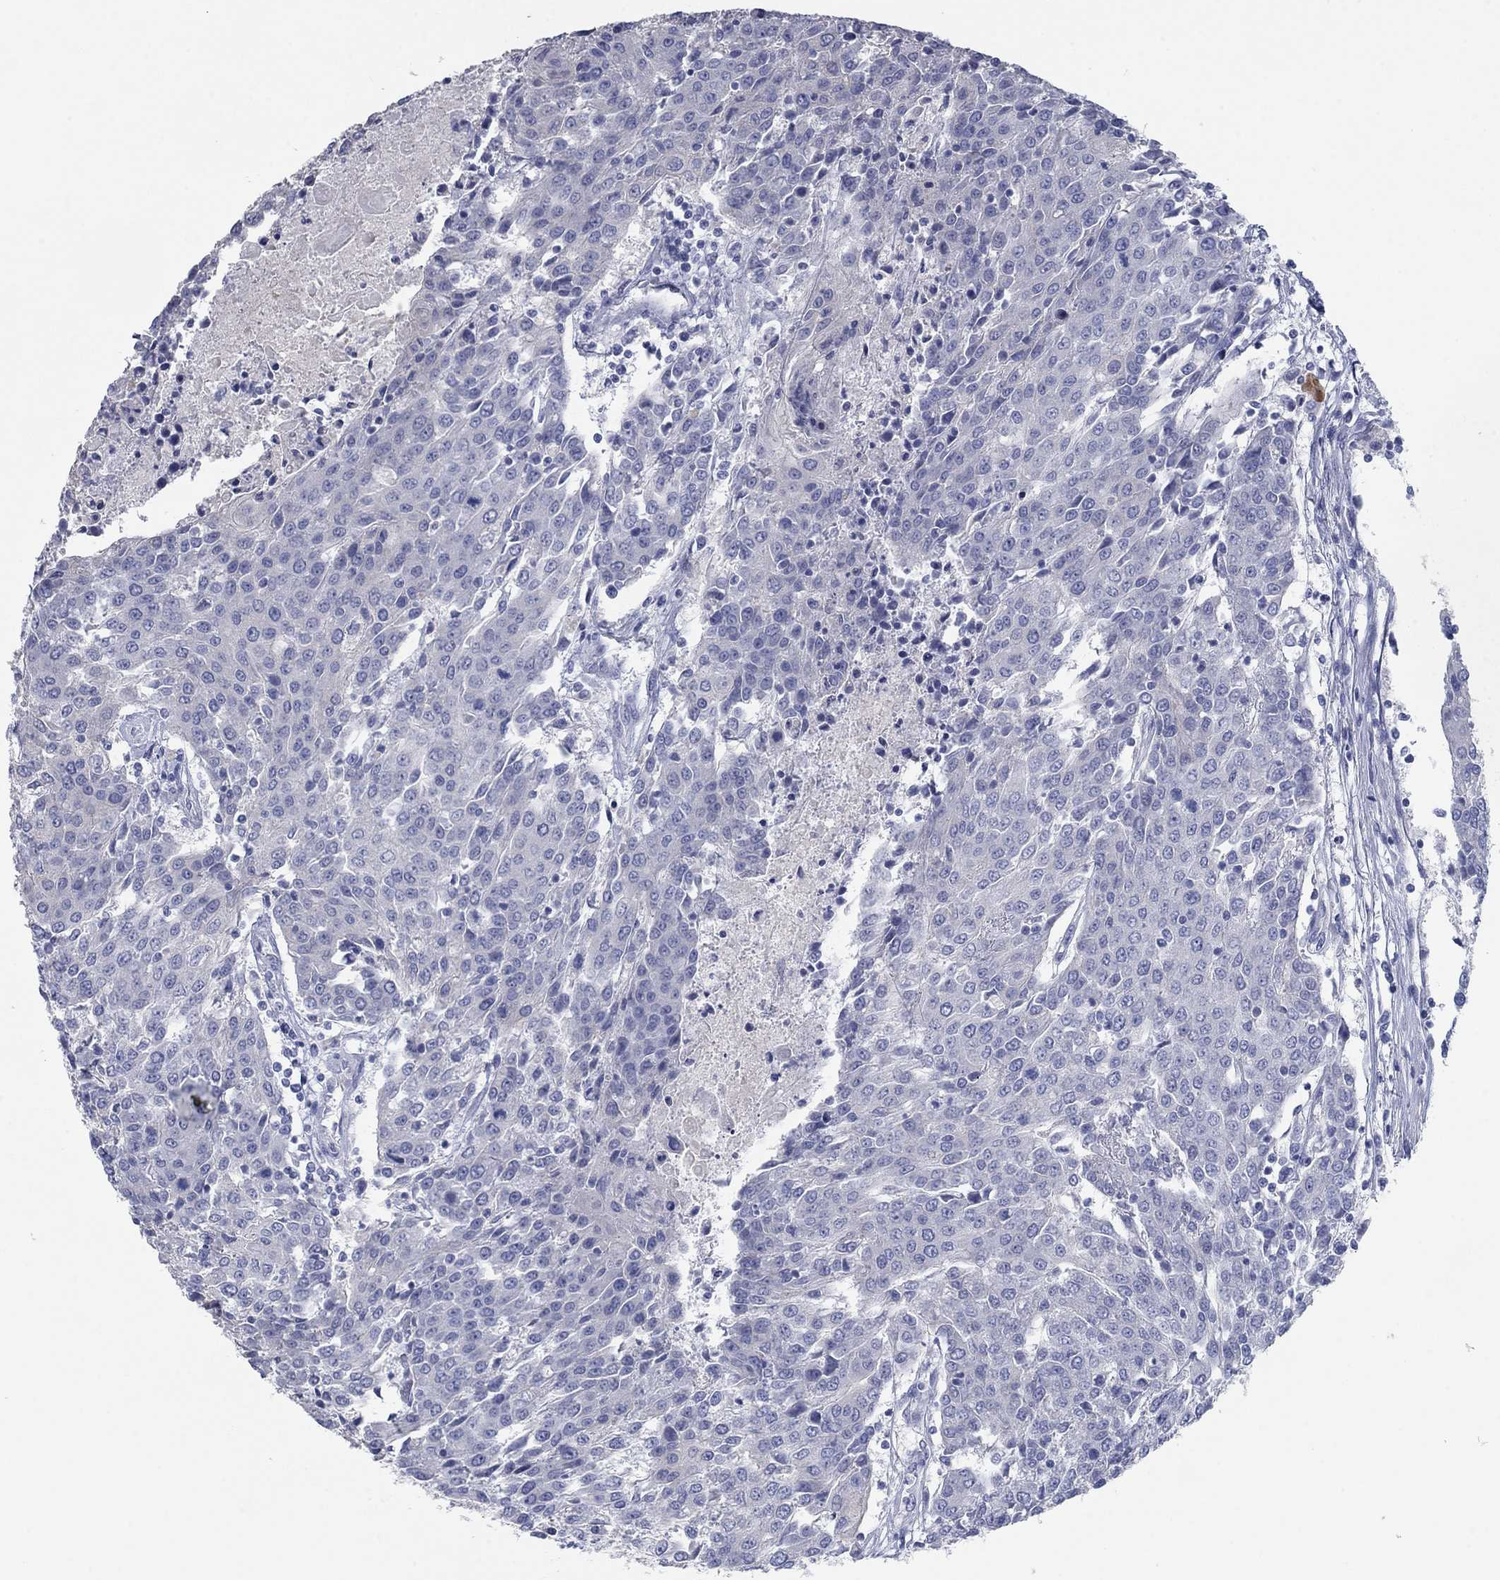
{"staining": {"intensity": "negative", "quantity": "none", "location": "none"}, "tissue": "urothelial cancer", "cell_type": "Tumor cells", "image_type": "cancer", "snomed": [{"axis": "morphology", "description": "Urothelial carcinoma, High grade"}, {"axis": "topography", "description": "Urinary bladder"}], "caption": "A histopathology image of high-grade urothelial carcinoma stained for a protein exhibits no brown staining in tumor cells.", "gene": "APOC3", "patient": {"sex": "female", "age": 85}}